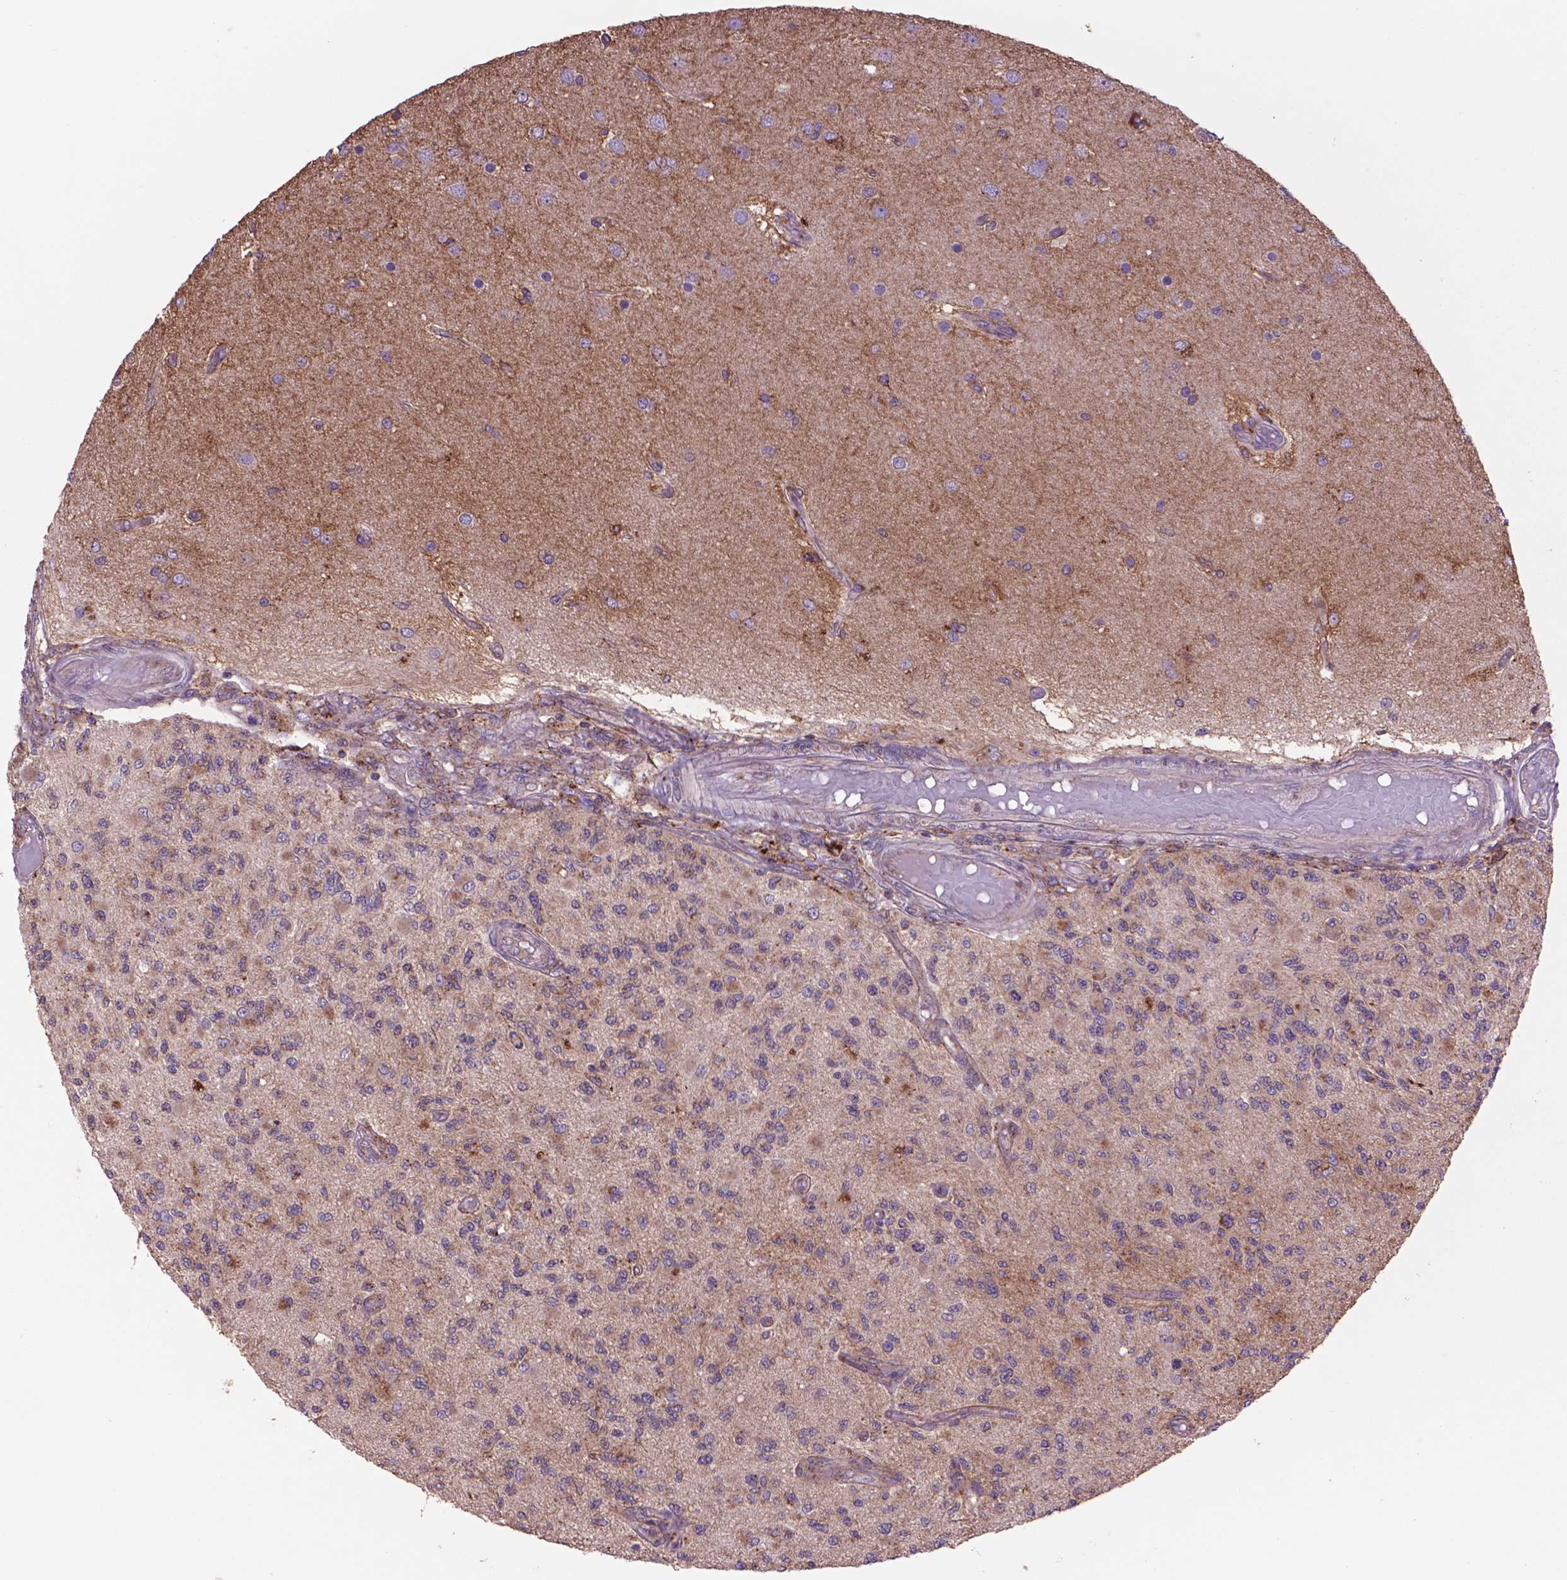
{"staining": {"intensity": "weak", "quantity": "25%-75%", "location": "cytoplasmic/membranous"}, "tissue": "glioma", "cell_type": "Tumor cells", "image_type": "cancer", "snomed": [{"axis": "morphology", "description": "Glioma, malignant, High grade"}, {"axis": "topography", "description": "Brain"}], "caption": "Protein staining displays weak cytoplasmic/membranous expression in approximately 25%-75% of tumor cells in malignant glioma (high-grade).", "gene": "GLB1", "patient": {"sex": "female", "age": 63}}